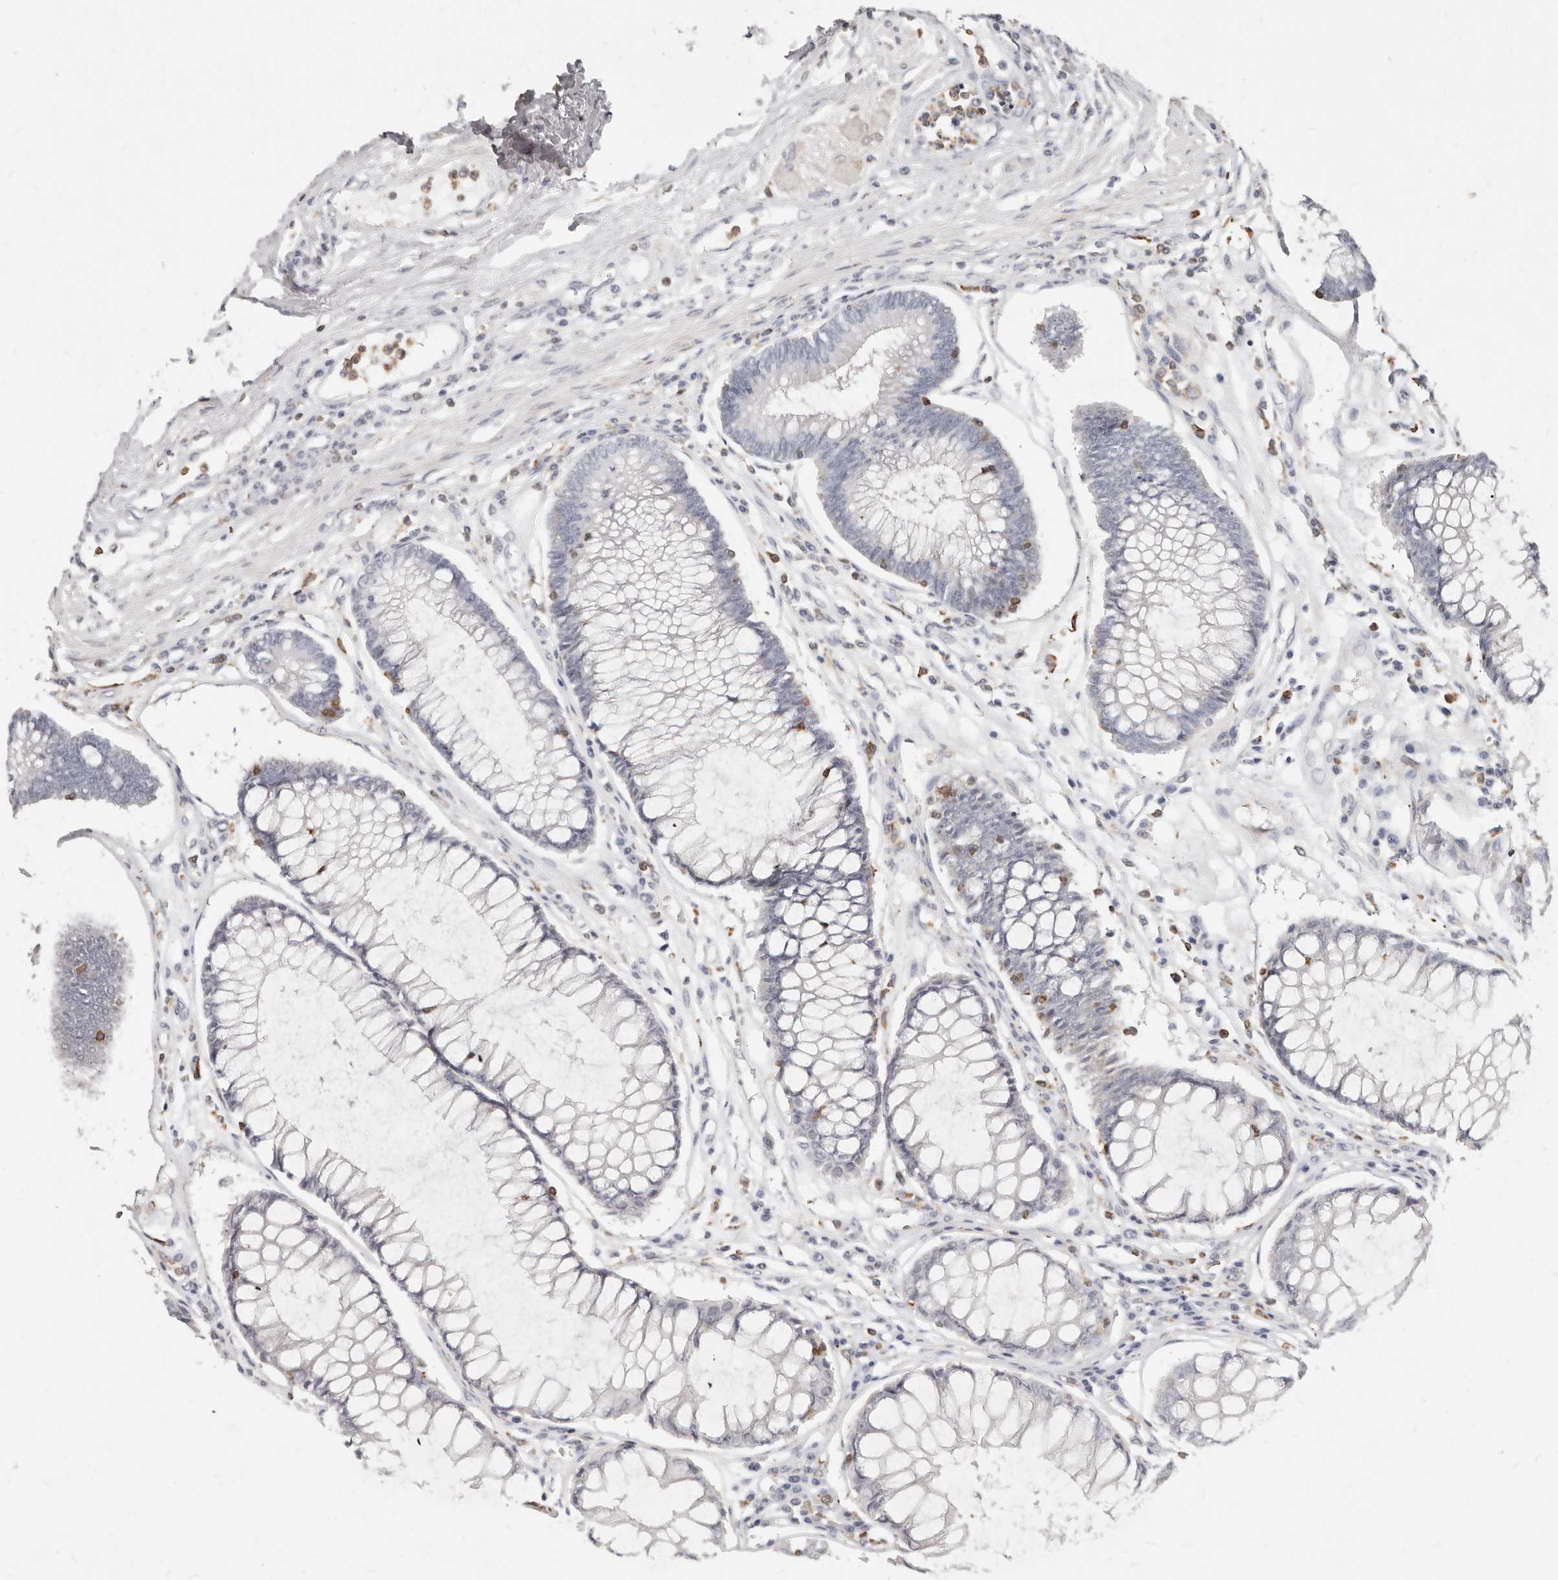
{"staining": {"intensity": "negative", "quantity": "none", "location": "none"}, "tissue": "colorectal cancer", "cell_type": "Tumor cells", "image_type": "cancer", "snomed": [{"axis": "morphology", "description": "Adenocarcinoma, NOS"}, {"axis": "topography", "description": "Rectum"}], "caption": "The immunohistochemistry (IHC) image has no significant positivity in tumor cells of colorectal cancer tissue.", "gene": "TMEM63B", "patient": {"sex": "male", "age": 84}}